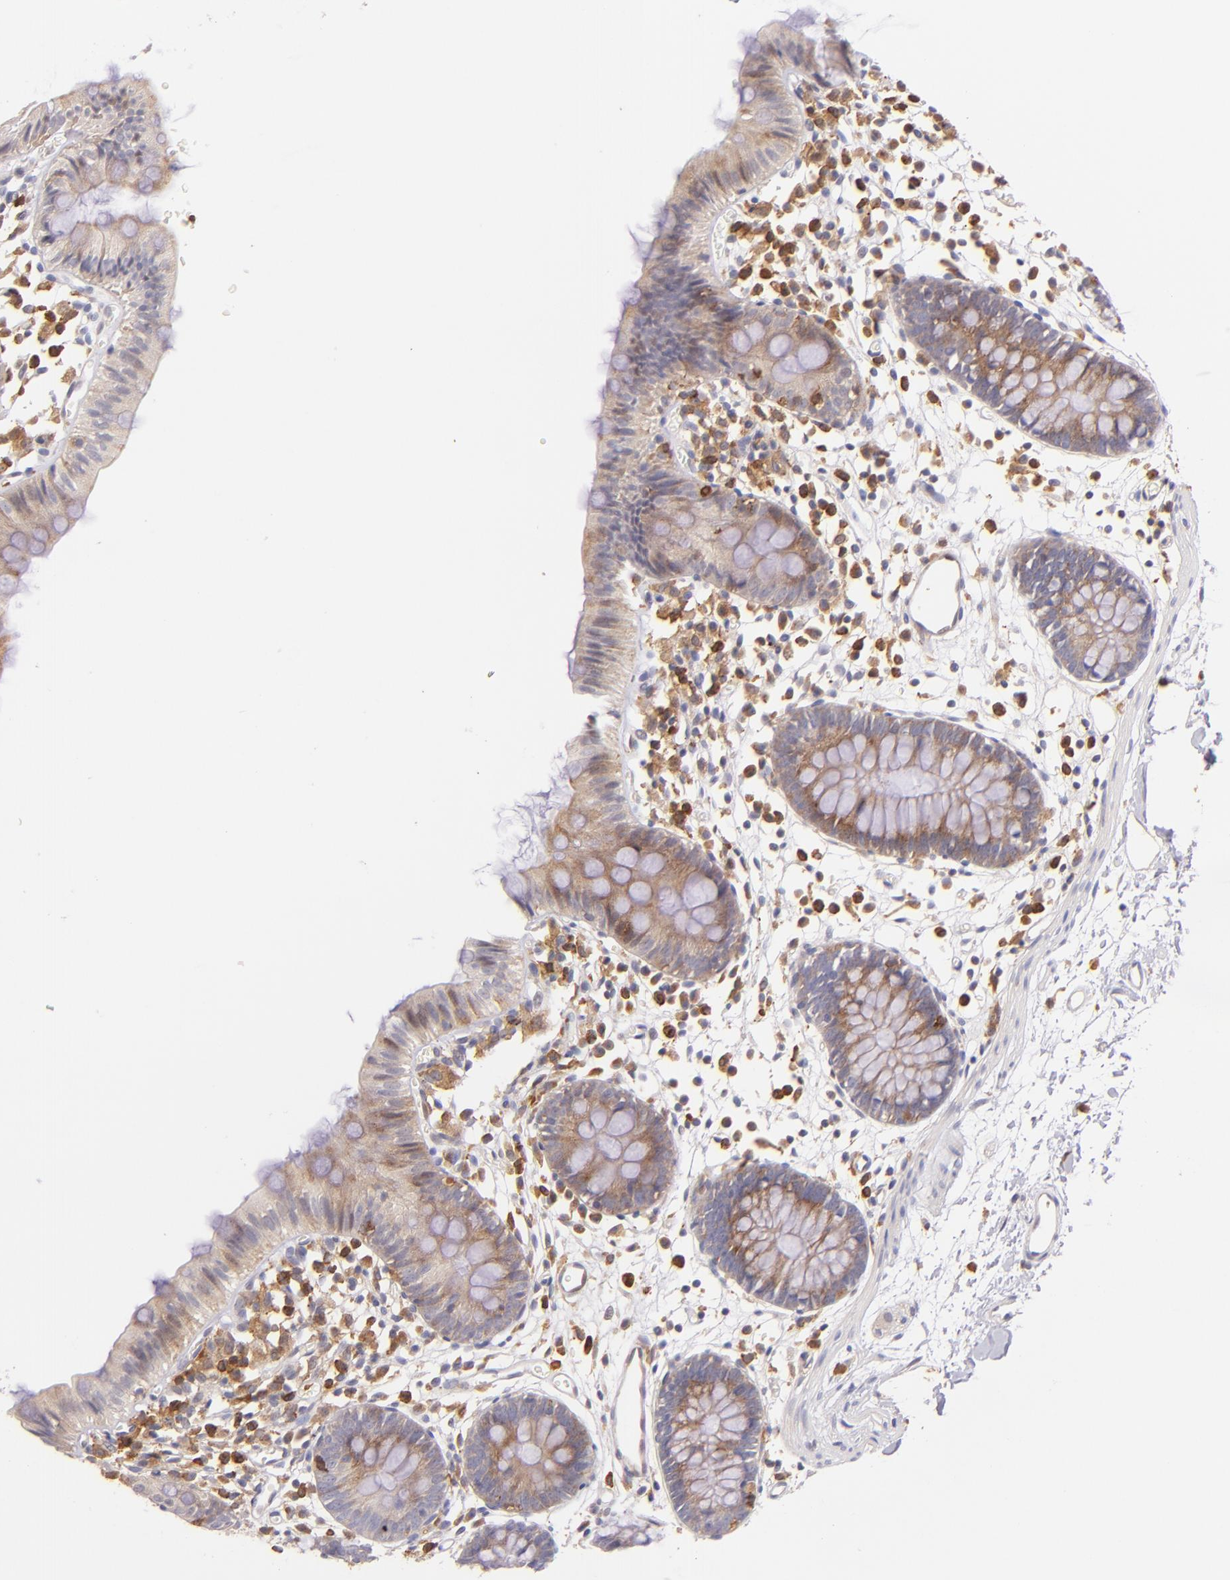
{"staining": {"intensity": "weak", "quantity": ">75%", "location": "cytoplasmic/membranous"}, "tissue": "colon", "cell_type": "Endothelial cells", "image_type": "normal", "snomed": [{"axis": "morphology", "description": "Normal tissue, NOS"}, {"axis": "topography", "description": "Colon"}], "caption": "This is a micrograph of immunohistochemistry staining of benign colon, which shows weak staining in the cytoplasmic/membranous of endothelial cells.", "gene": "BTK", "patient": {"sex": "male", "age": 14}}